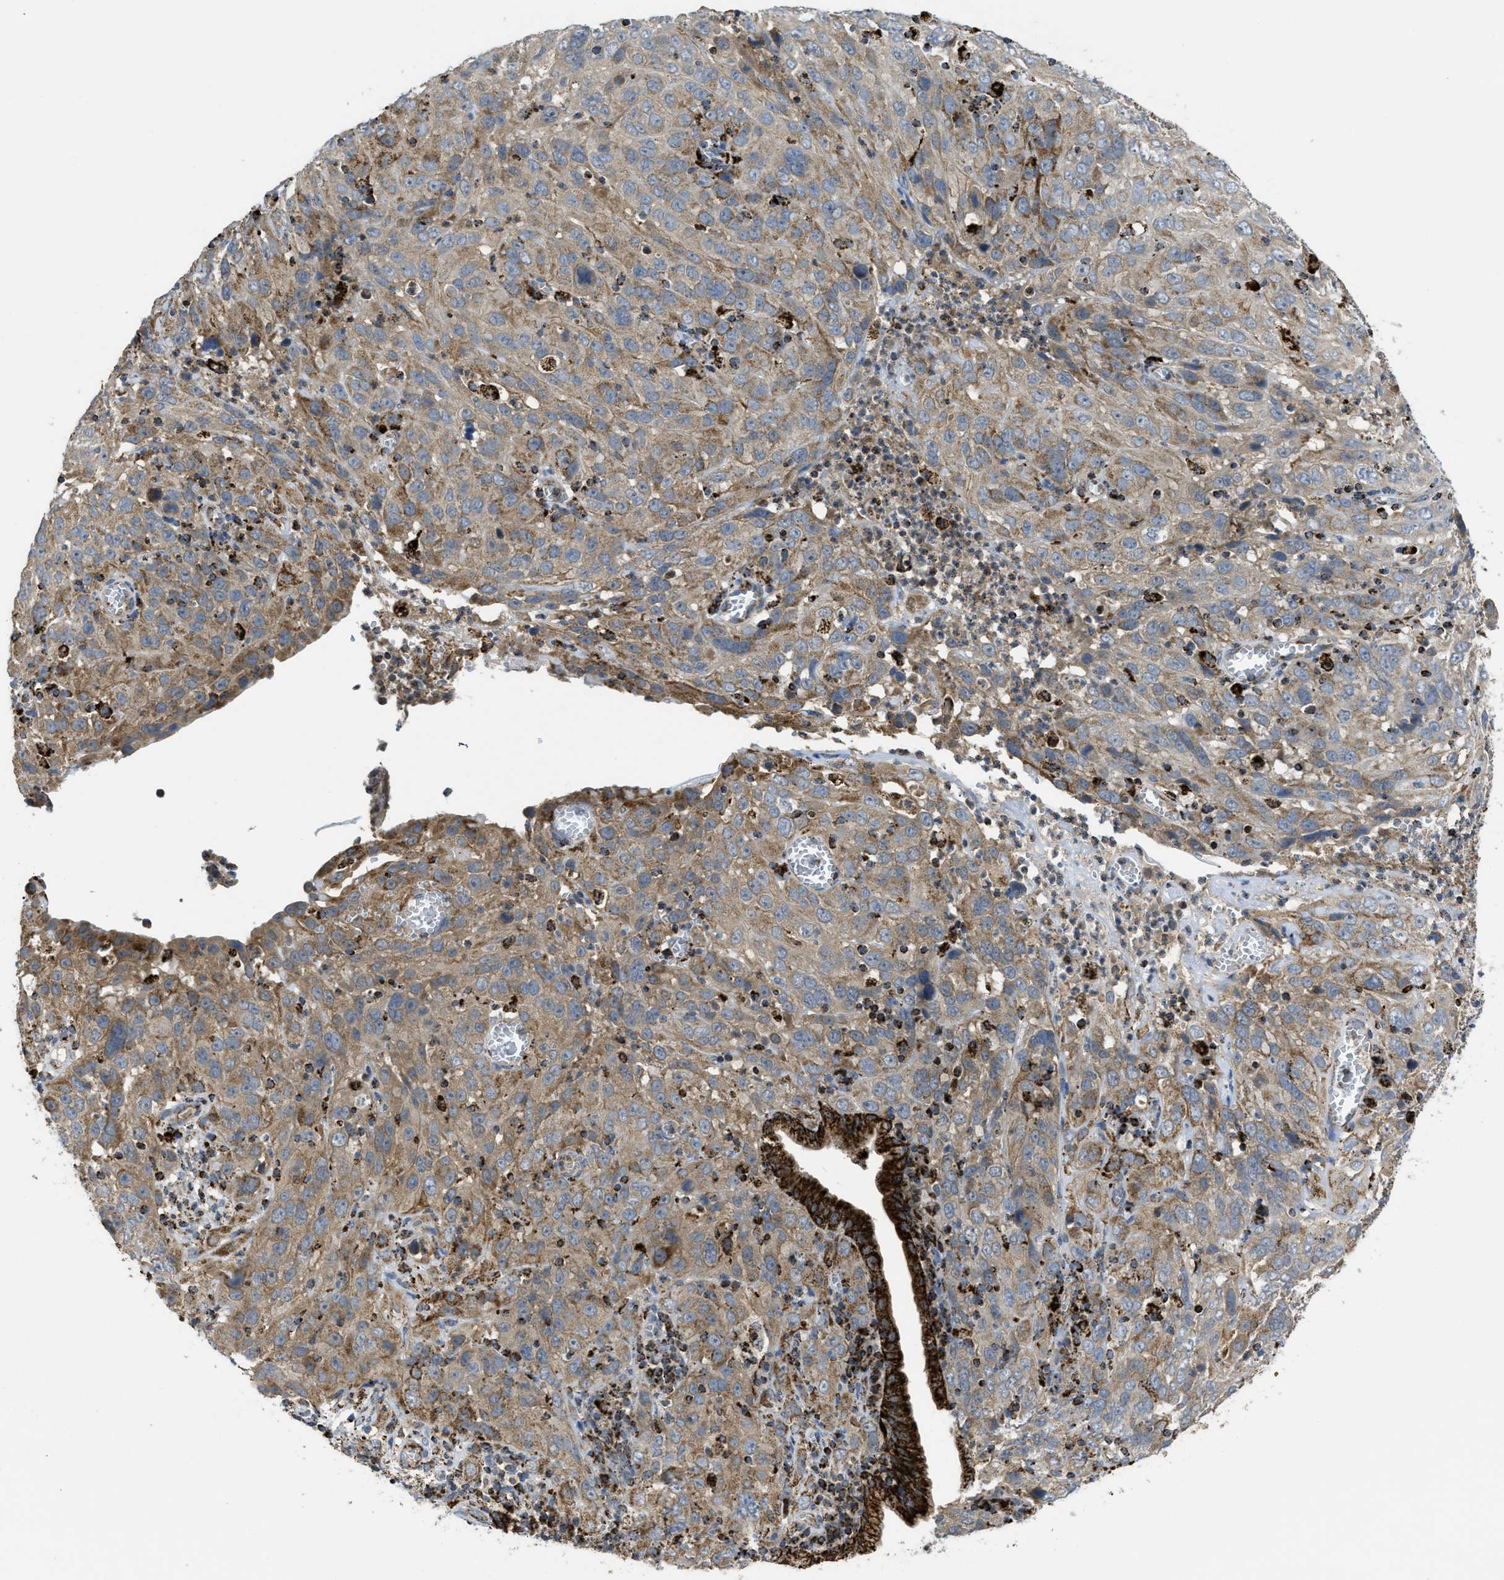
{"staining": {"intensity": "moderate", "quantity": ">75%", "location": "cytoplasmic/membranous"}, "tissue": "cervical cancer", "cell_type": "Tumor cells", "image_type": "cancer", "snomed": [{"axis": "morphology", "description": "Squamous cell carcinoma, NOS"}, {"axis": "topography", "description": "Cervix"}], "caption": "Tumor cells exhibit medium levels of moderate cytoplasmic/membranous staining in about >75% of cells in cervical cancer.", "gene": "SQOR", "patient": {"sex": "female", "age": 32}}